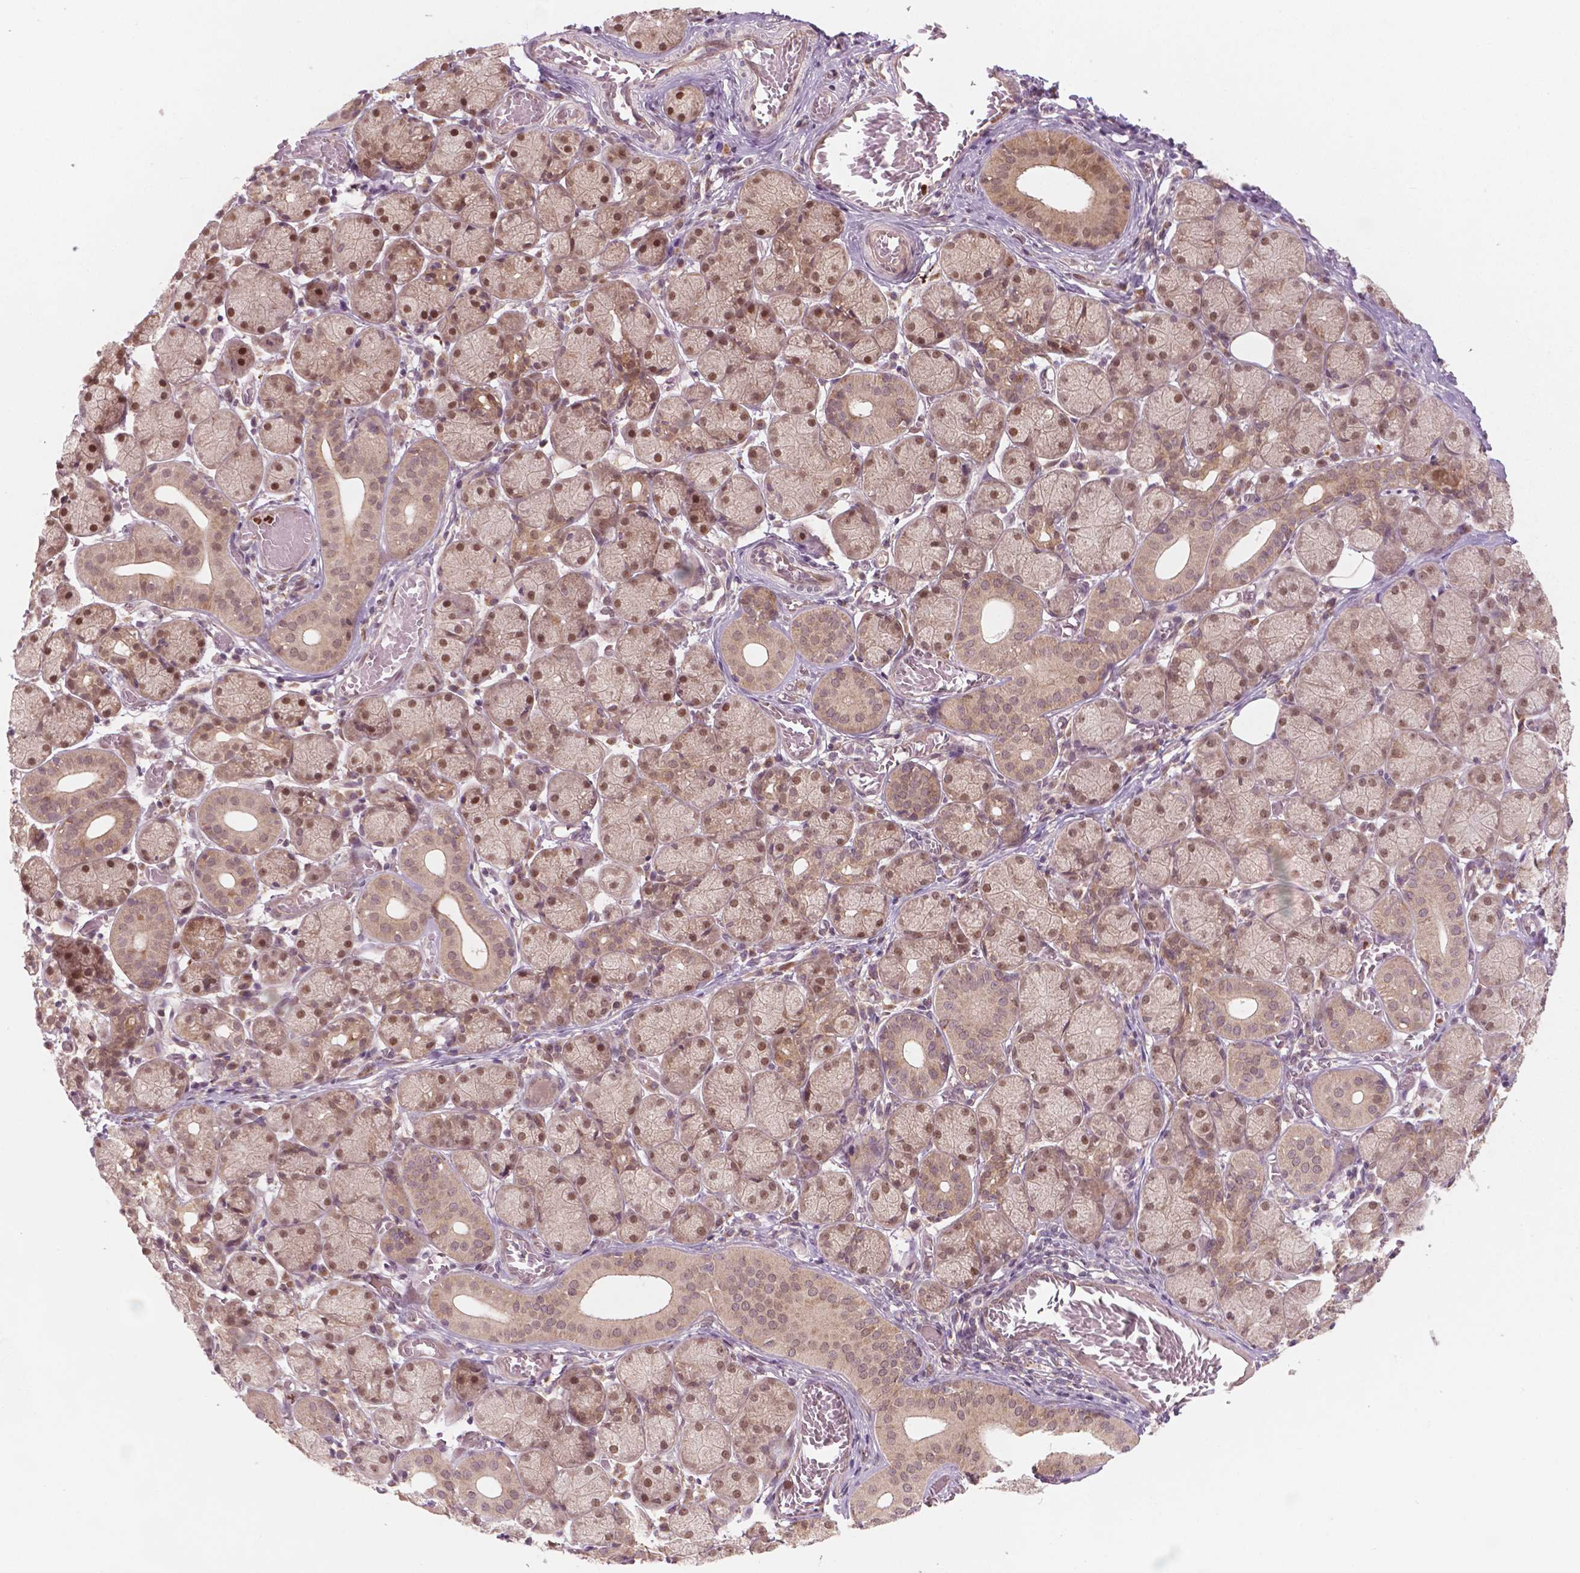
{"staining": {"intensity": "moderate", "quantity": ">75%", "location": "cytoplasmic/membranous,nuclear"}, "tissue": "salivary gland", "cell_type": "Glandular cells", "image_type": "normal", "snomed": [{"axis": "morphology", "description": "Normal tissue, NOS"}, {"axis": "topography", "description": "Salivary gland"}, {"axis": "topography", "description": "Peripheral nerve tissue"}], "caption": "Unremarkable salivary gland reveals moderate cytoplasmic/membranous,nuclear staining in about >75% of glandular cells, visualized by immunohistochemistry. Using DAB (3,3'-diaminobenzidine) (brown) and hematoxylin (blue) stains, captured at high magnification using brightfield microscopy.", "gene": "NFAT5", "patient": {"sex": "female", "age": 24}}